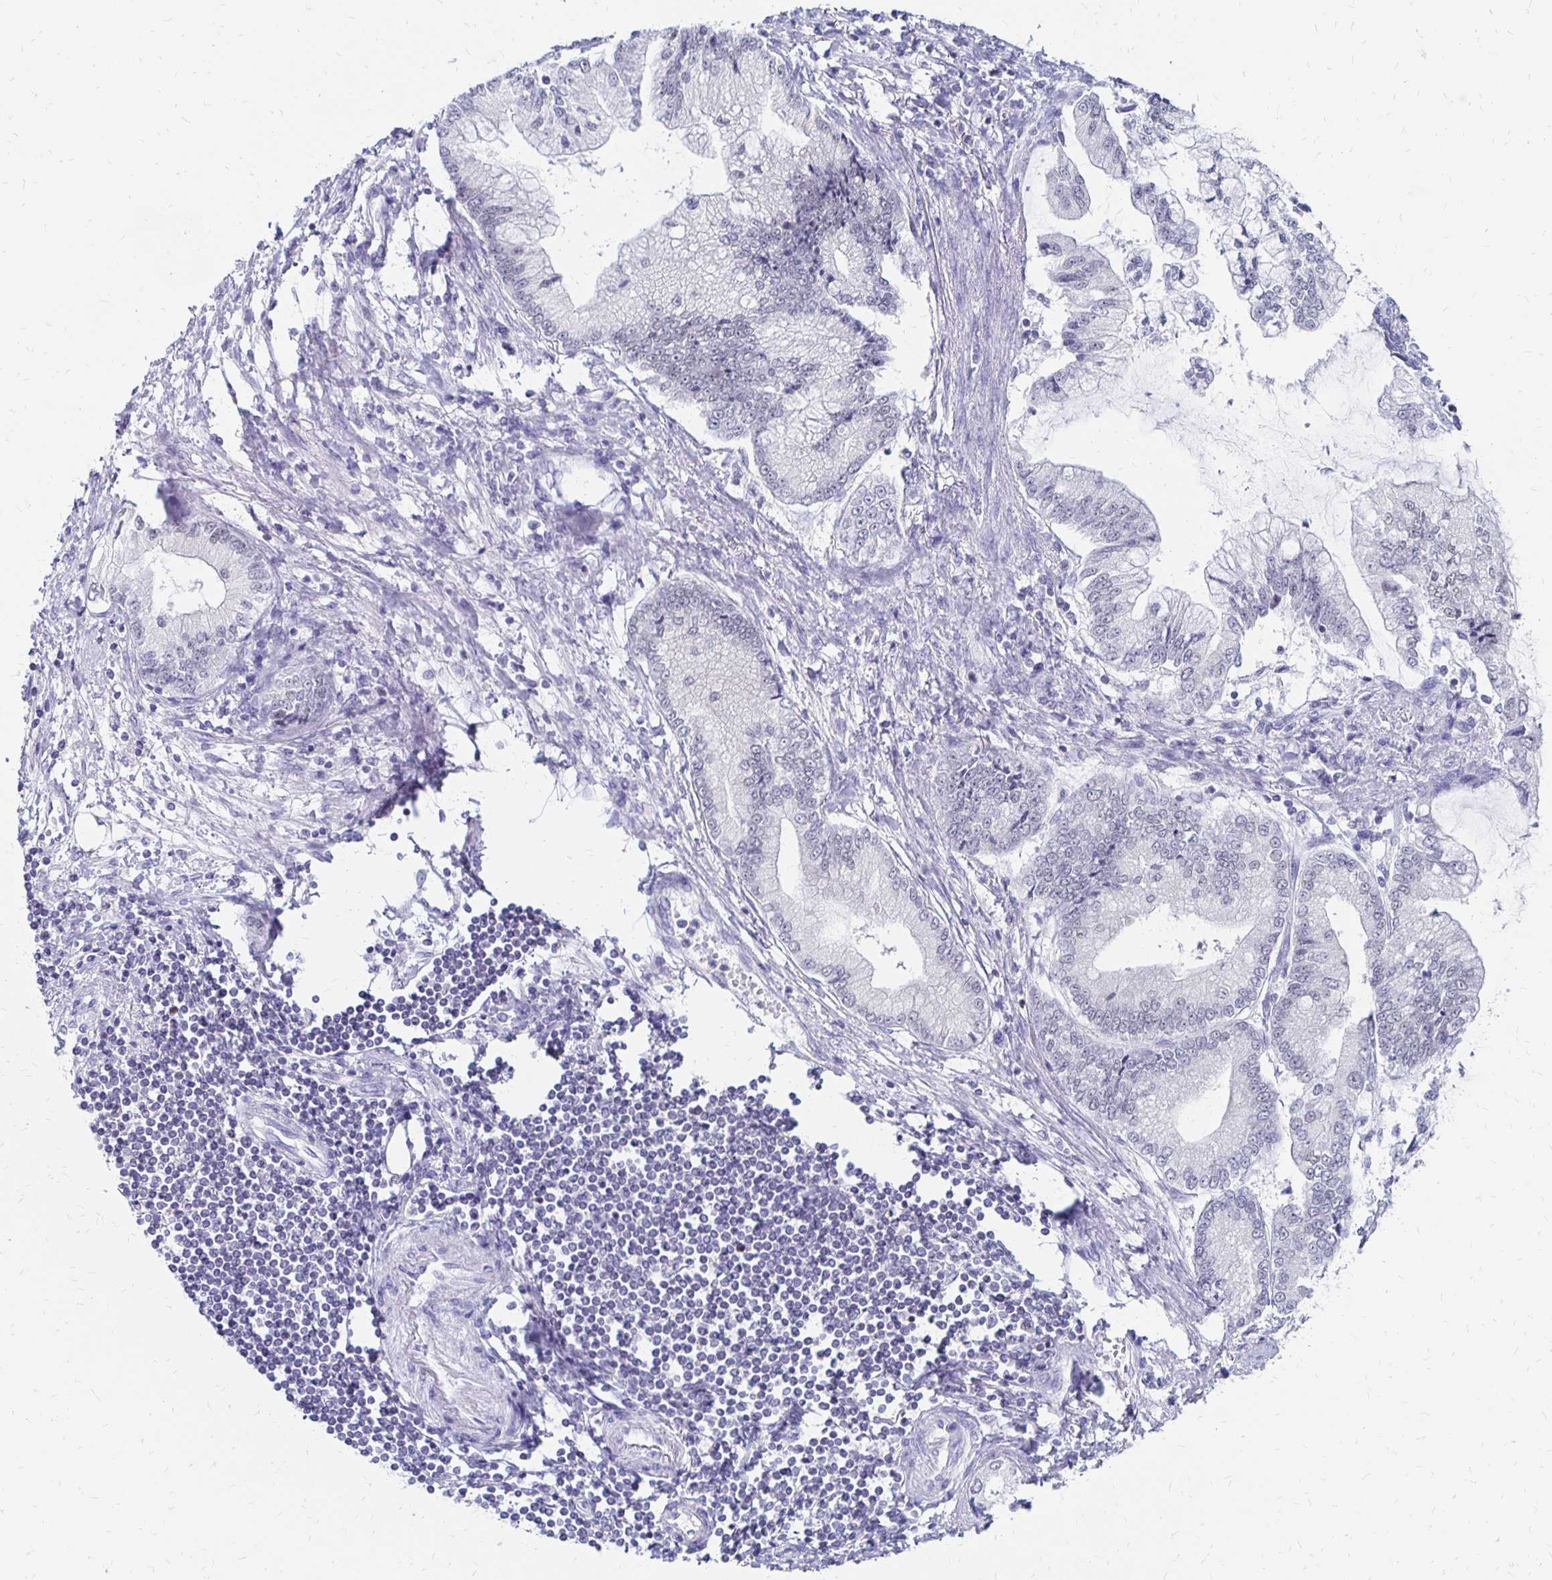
{"staining": {"intensity": "negative", "quantity": "none", "location": "none"}, "tissue": "stomach cancer", "cell_type": "Tumor cells", "image_type": "cancer", "snomed": [{"axis": "morphology", "description": "Adenocarcinoma, NOS"}, {"axis": "topography", "description": "Stomach, upper"}], "caption": "Histopathology image shows no significant protein expression in tumor cells of adenocarcinoma (stomach).", "gene": "SYT2", "patient": {"sex": "female", "age": 74}}